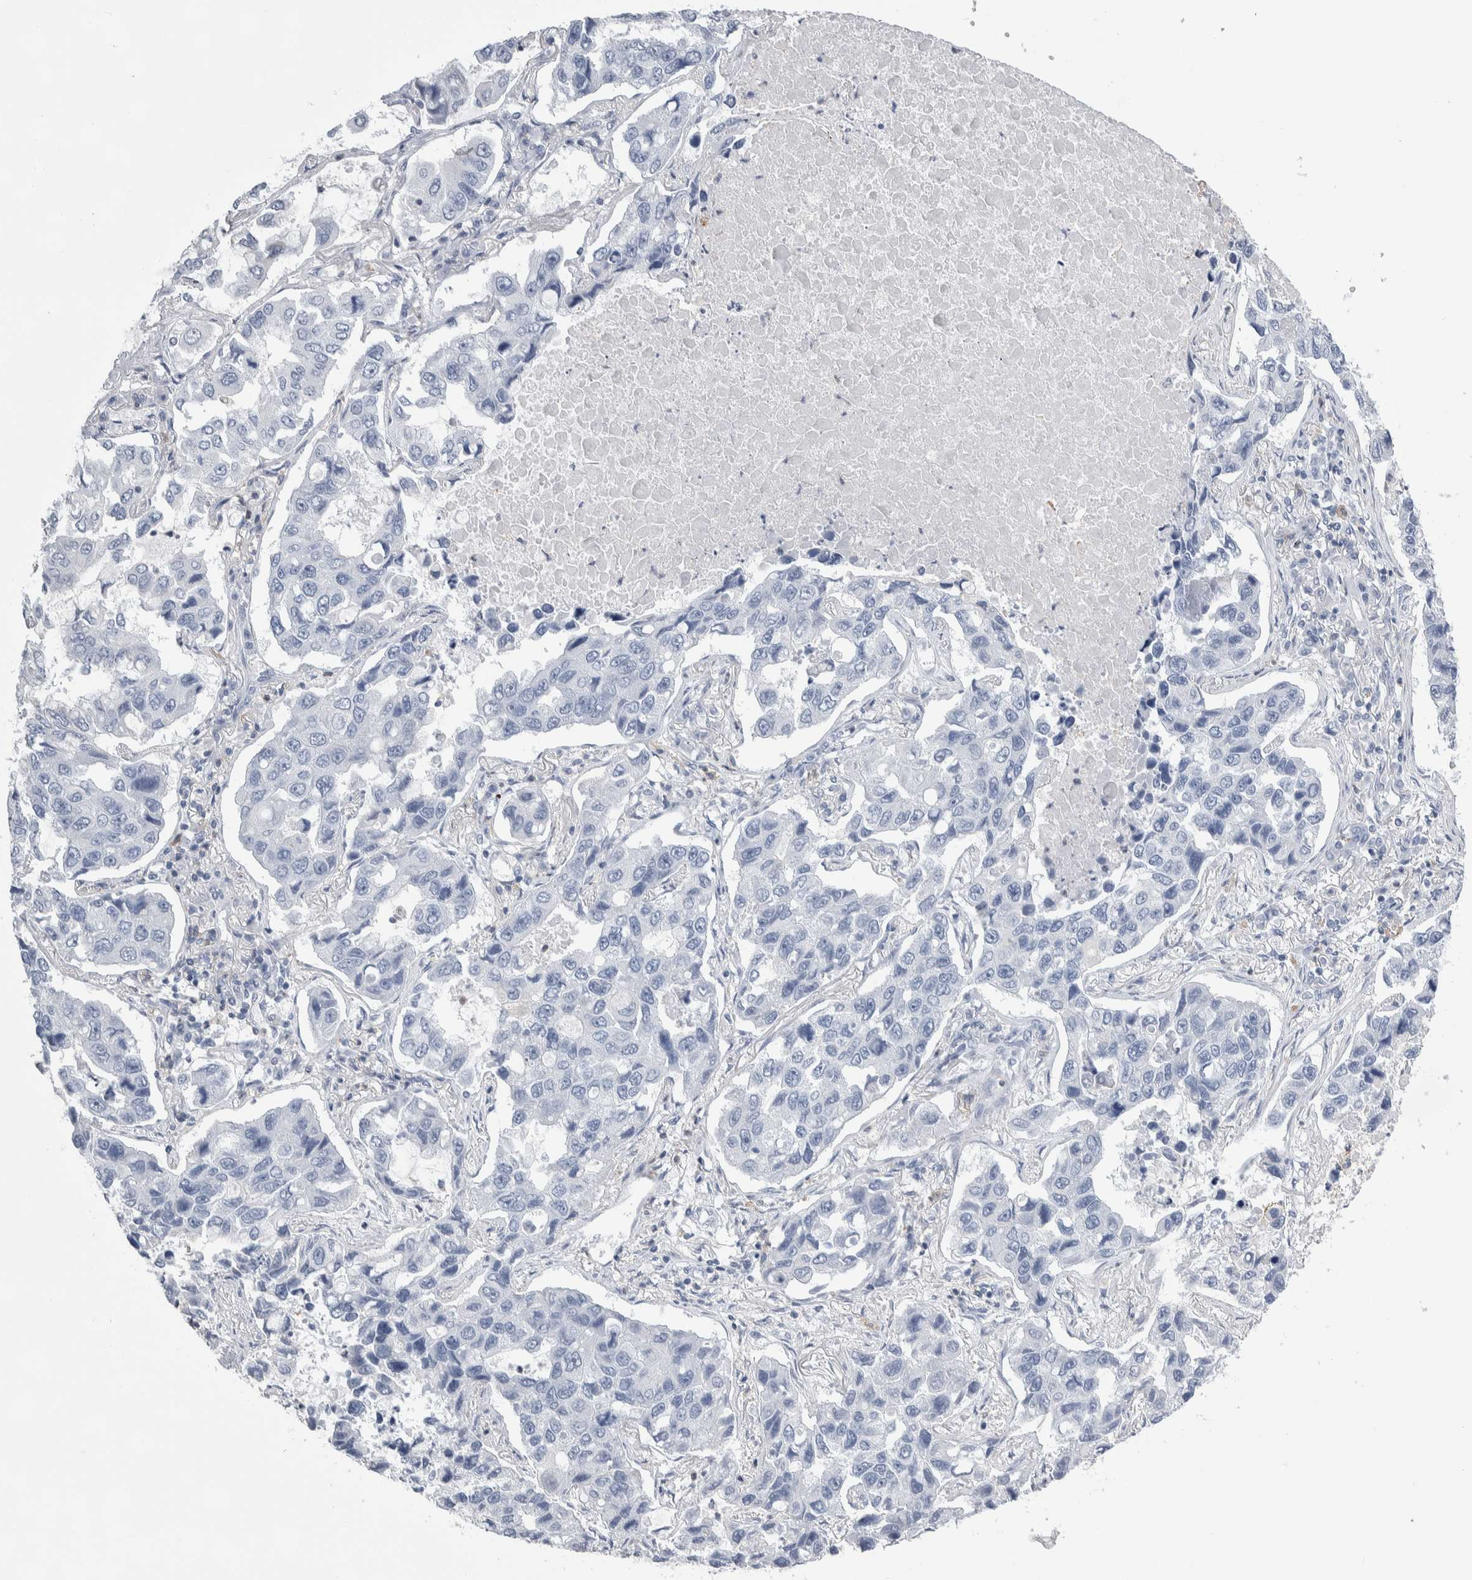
{"staining": {"intensity": "negative", "quantity": "none", "location": "none"}, "tissue": "lung cancer", "cell_type": "Tumor cells", "image_type": "cancer", "snomed": [{"axis": "morphology", "description": "Adenocarcinoma, NOS"}, {"axis": "topography", "description": "Lung"}], "caption": "Micrograph shows no protein expression in tumor cells of lung adenocarcinoma tissue. The staining is performed using DAB (3,3'-diaminobenzidine) brown chromogen with nuclei counter-stained in using hematoxylin.", "gene": "SKAP2", "patient": {"sex": "male", "age": 64}}